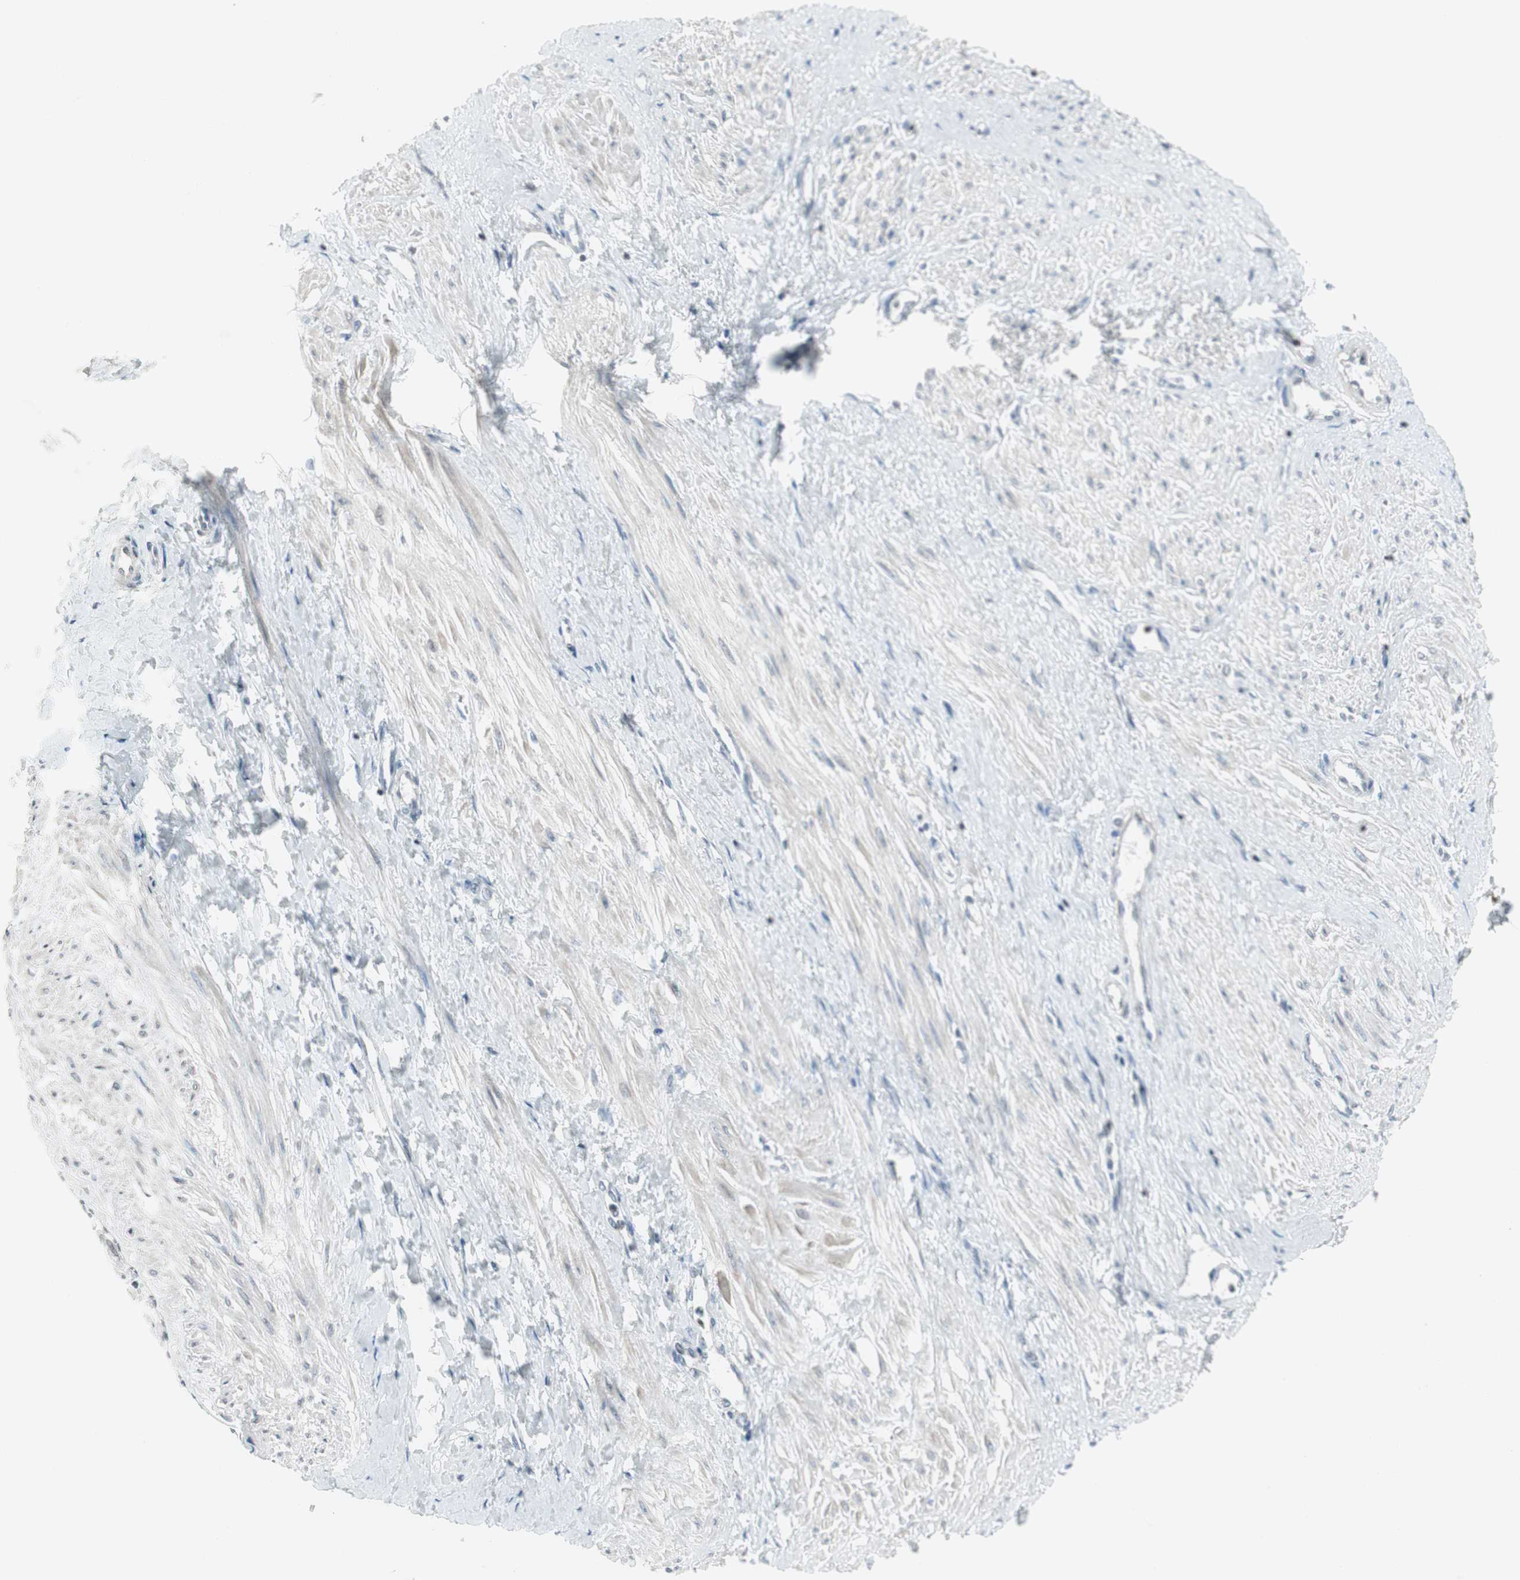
{"staining": {"intensity": "weak", "quantity": "<25%", "location": "cytoplasmic/membranous"}, "tissue": "smooth muscle", "cell_type": "Smooth muscle cells", "image_type": "normal", "snomed": [{"axis": "morphology", "description": "Normal tissue, NOS"}, {"axis": "topography", "description": "Smooth muscle"}, {"axis": "topography", "description": "Uterus"}], "caption": "The immunohistochemistry histopathology image has no significant positivity in smooth muscle cells of smooth muscle.", "gene": "ARG2", "patient": {"sex": "female", "age": 39}}